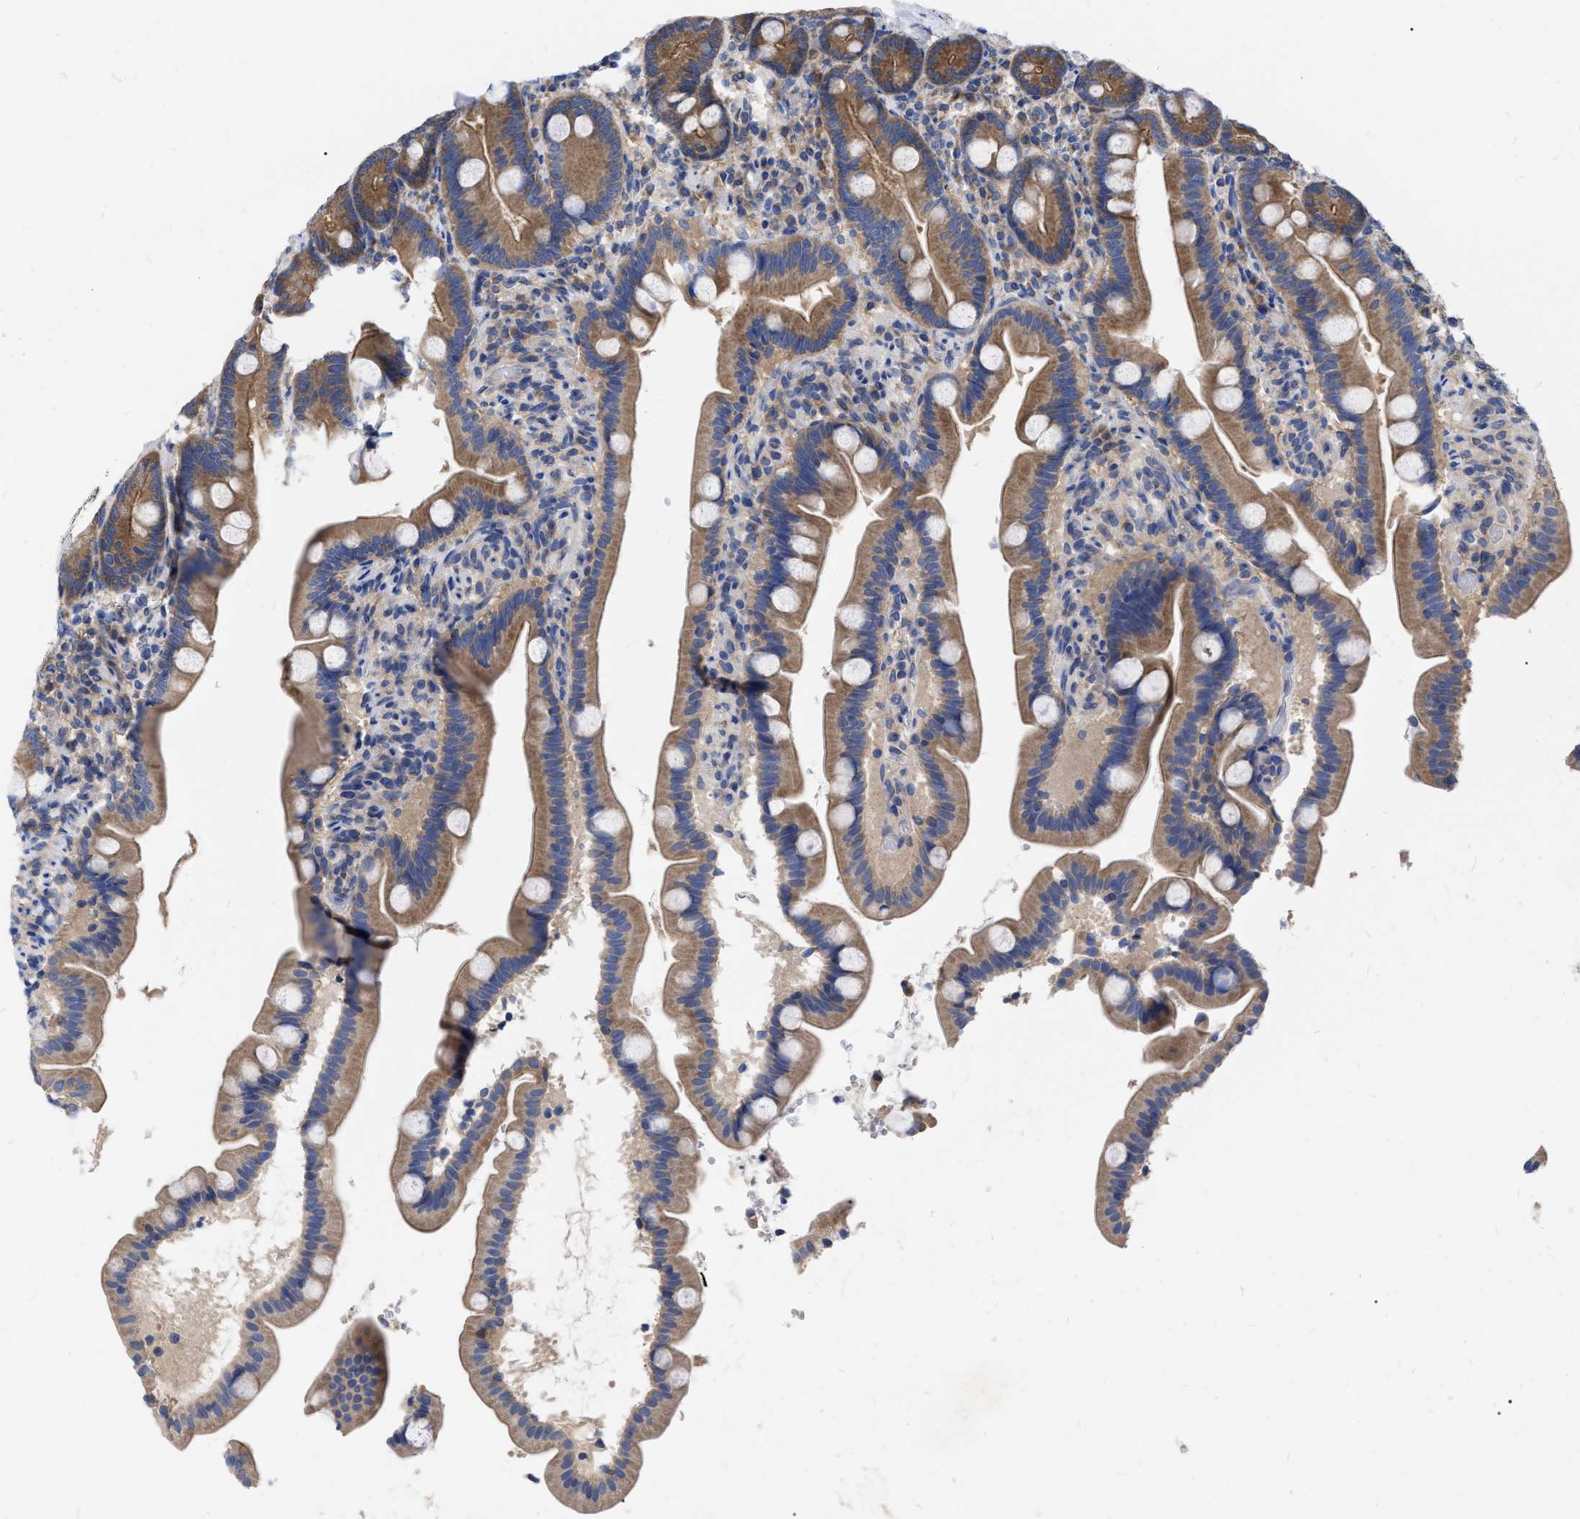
{"staining": {"intensity": "moderate", "quantity": ">75%", "location": "cytoplasmic/membranous"}, "tissue": "duodenum", "cell_type": "Glandular cells", "image_type": "normal", "snomed": [{"axis": "morphology", "description": "Normal tissue, NOS"}, {"axis": "topography", "description": "Duodenum"}], "caption": "IHC staining of normal duodenum, which demonstrates medium levels of moderate cytoplasmic/membranous positivity in approximately >75% of glandular cells indicating moderate cytoplasmic/membranous protein staining. The staining was performed using DAB (3,3'-diaminobenzidine) (brown) for protein detection and nuclei were counterstained in hematoxylin (blue).", "gene": "CDKN2C", "patient": {"sex": "male", "age": 54}}